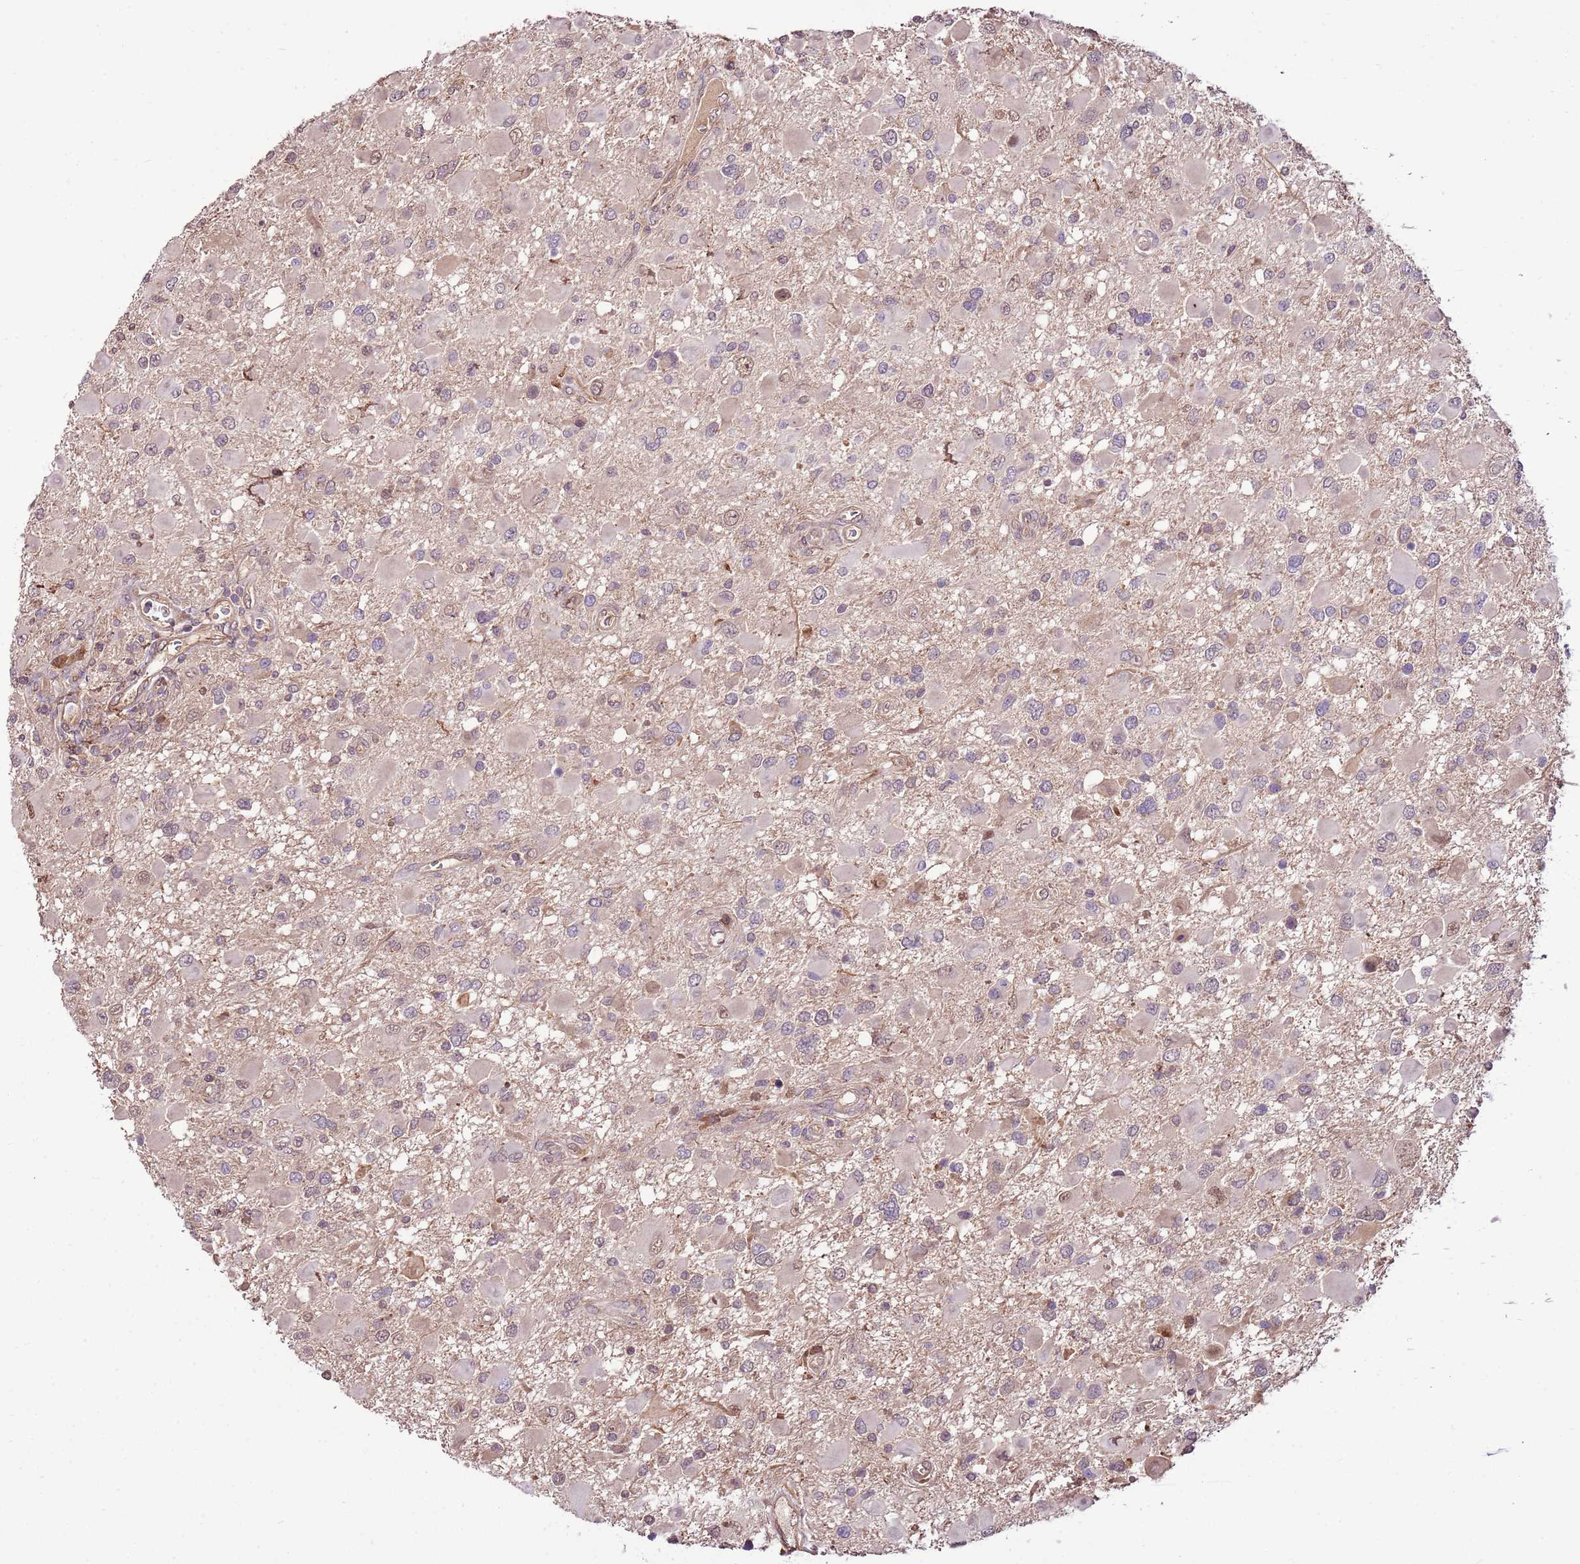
{"staining": {"intensity": "negative", "quantity": "none", "location": "none"}, "tissue": "glioma", "cell_type": "Tumor cells", "image_type": "cancer", "snomed": [{"axis": "morphology", "description": "Glioma, malignant, High grade"}, {"axis": "topography", "description": "Brain"}], "caption": "IHC micrograph of human high-grade glioma (malignant) stained for a protein (brown), which shows no expression in tumor cells. The staining is performed using DAB brown chromogen with nuclei counter-stained in using hematoxylin.", "gene": "BBS5", "patient": {"sex": "male", "age": 53}}